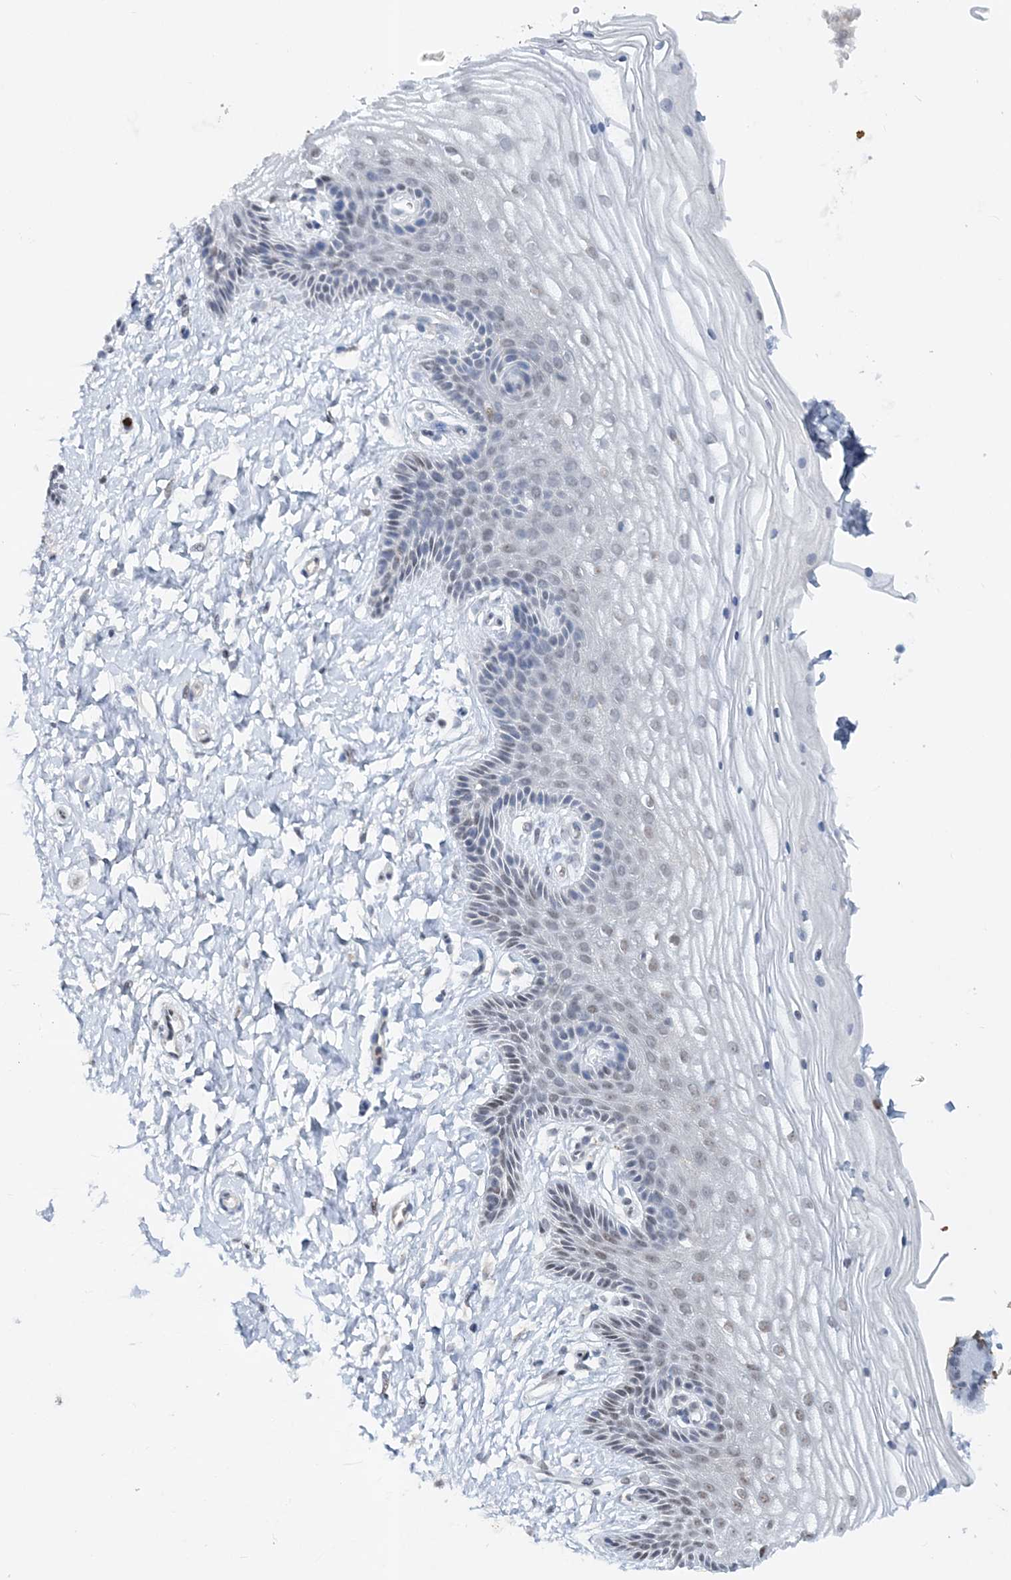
{"staining": {"intensity": "weak", "quantity": "<25%", "location": "nuclear"}, "tissue": "vagina", "cell_type": "Squamous epithelial cells", "image_type": "normal", "snomed": [{"axis": "morphology", "description": "Normal tissue, NOS"}, {"axis": "topography", "description": "Vagina"}, {"axis": "topography", "description": "Cervix"}], "caption": "Squamous epithelial cells are negative for protein expression in normal human vagina. The staining was performed using DAB to visualize the protein expression in brown, while the nuclei were stained in blue with hematoxylin (Magnification: 20x).", "gene": "ASCL4", "patient": {"sex": "female", "age": 40}}